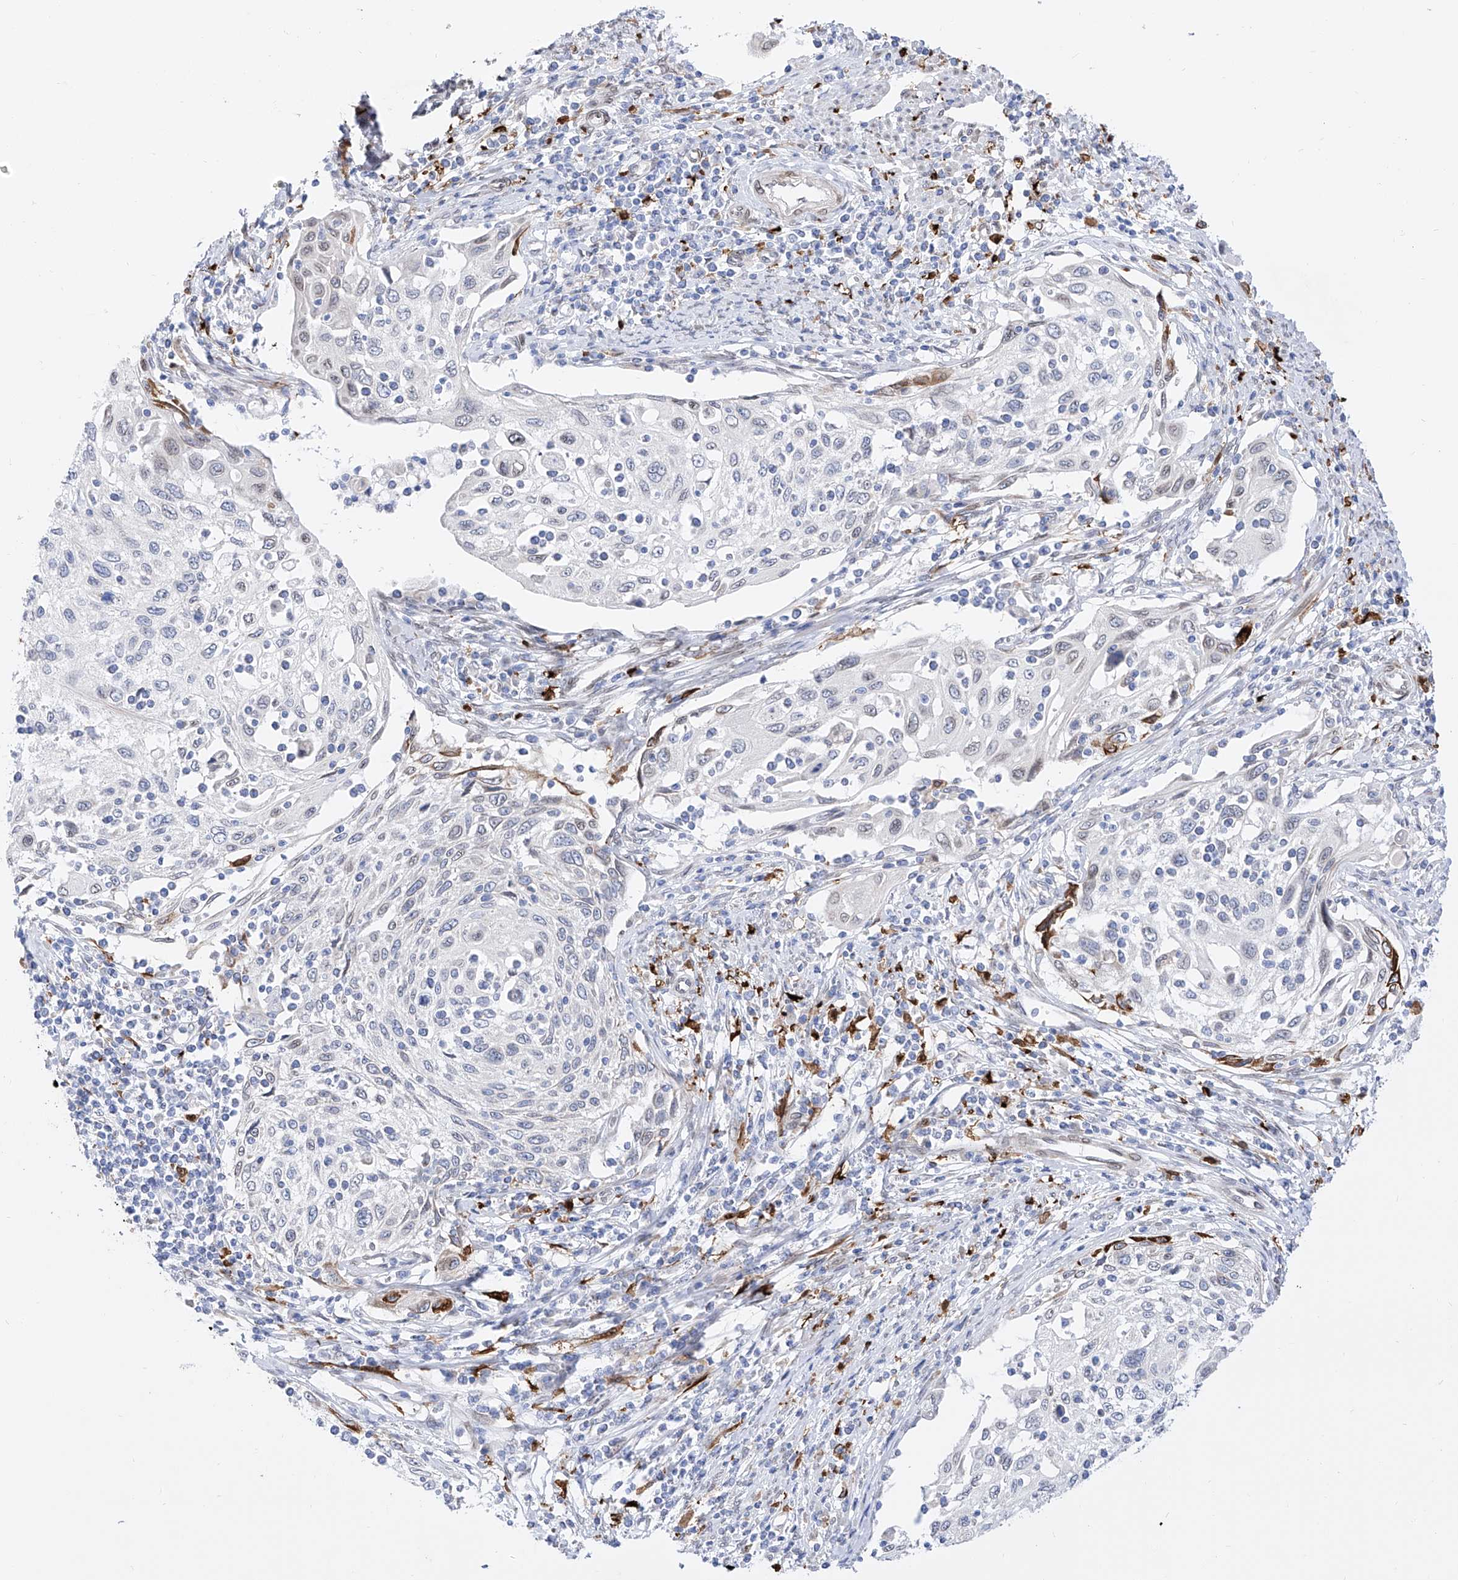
{"staining": {"intensity": "negative", "quantity": "none", "location": "none"}, "tissue": "cervical cancer", "cell_type": "Tumor cells", "image_type": "cancer", "snomed": [{"axis": "morphology", "description": "Squamous cell carcinoma, NOS"}, {"axis": "topography", "description": "Cervix"}], "caption": "The micrograph demonstrates no significant staining in tumor cells of cervical squamous cell carcinoma.", "gene": "LCLAT1", "patient": {"sex": "female", "age": 70}}